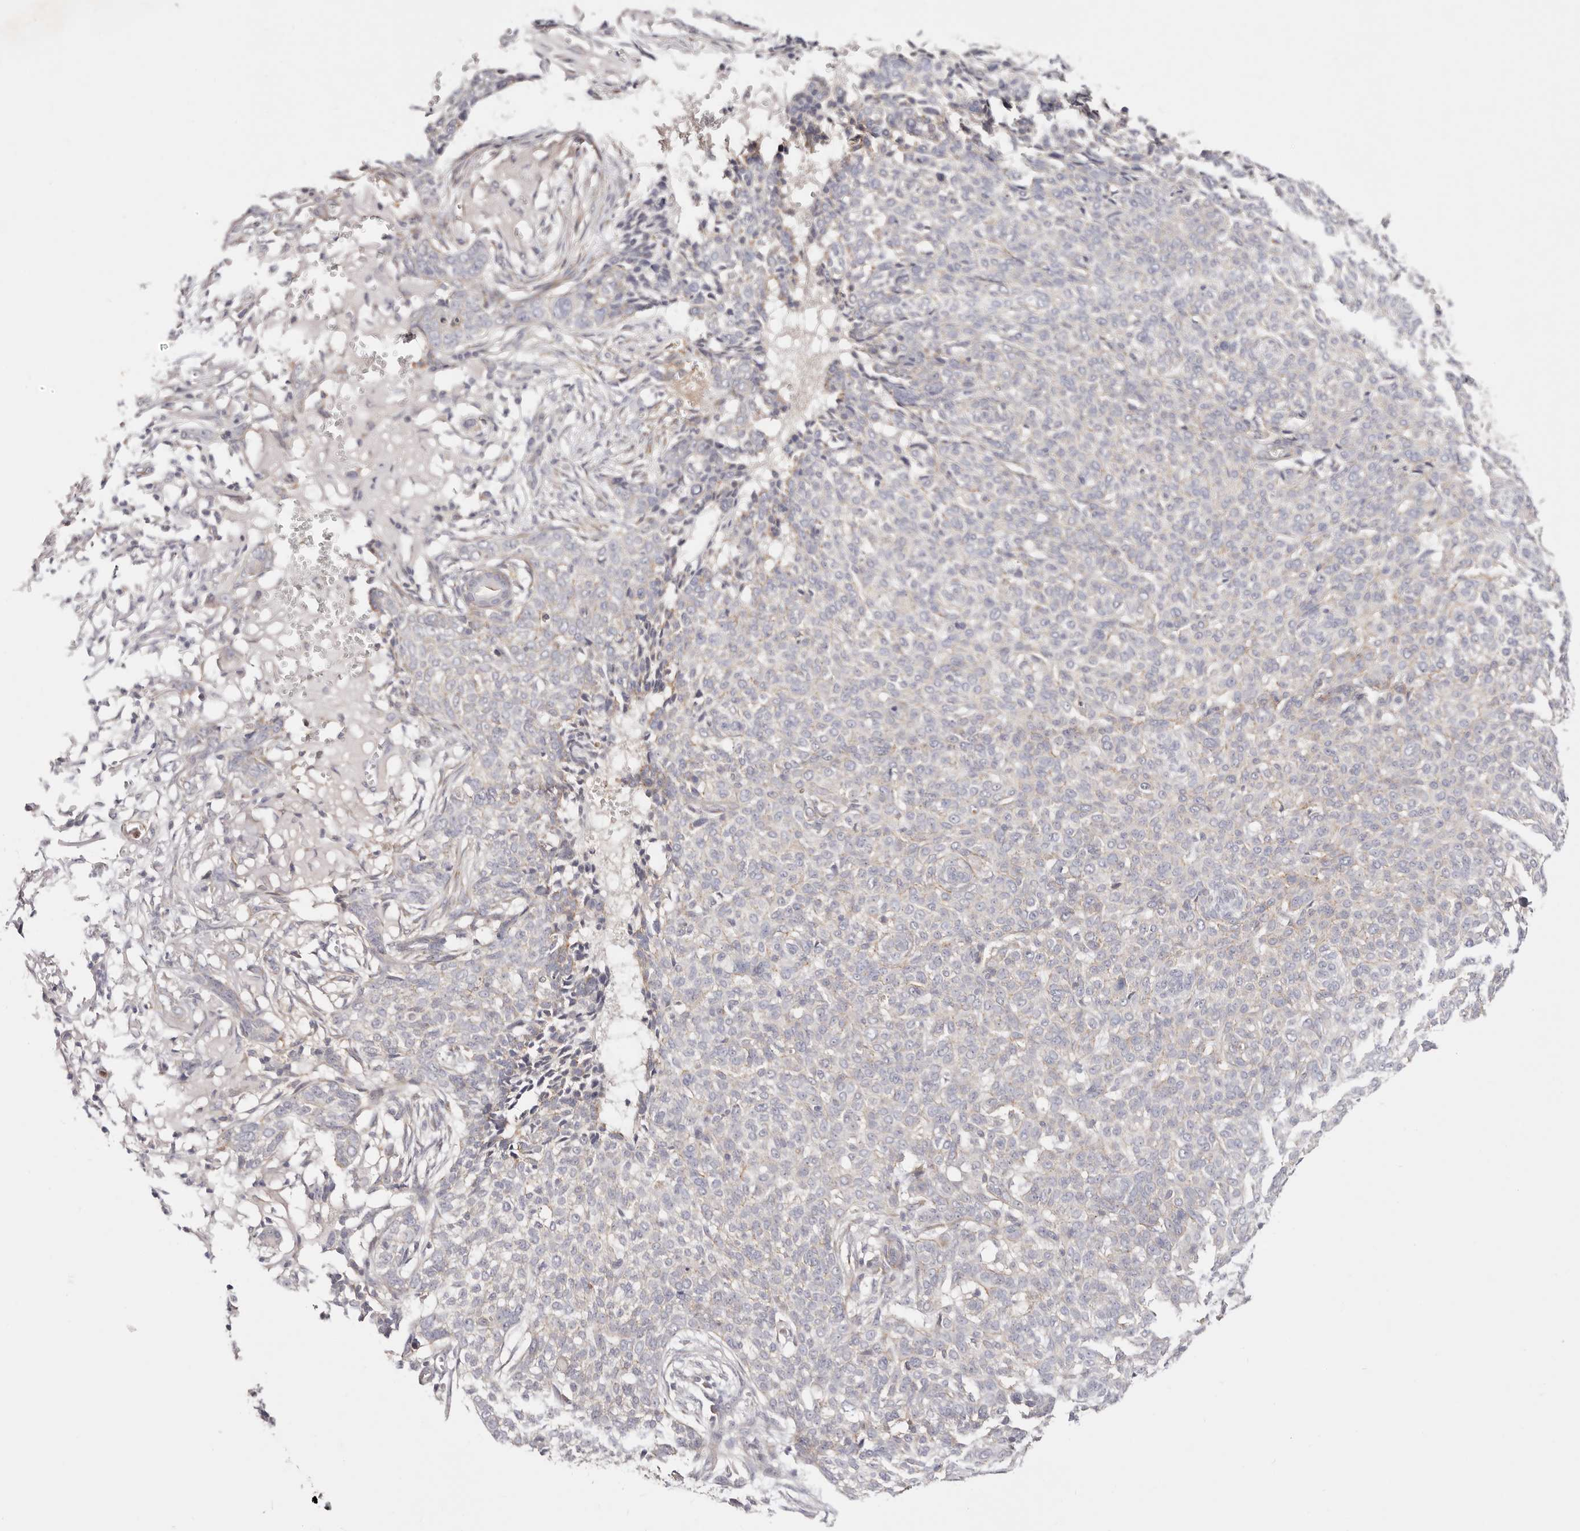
{"staining": {"intensity": "moderate", "quantity": "25%-75%", "location": "cytoplasmic/membranous"}, "tissue": "skin cancer", "cell_type": "Tumor cells", "image_type": "cancer", "snomed": [{"axis": "morphology", "description": "Basal cell carcinoma"}, {"axis": "topography", "description": "Skin"}], "caption": "A medium amount of moderate cytoplasmic/membranous positivity is identified in approximately 25%-75% of tumor cells in basal cell carcinoma (skin) tissue.", "gene": "SLC35B2", "patient": {"sex": "male", "age": 85}}